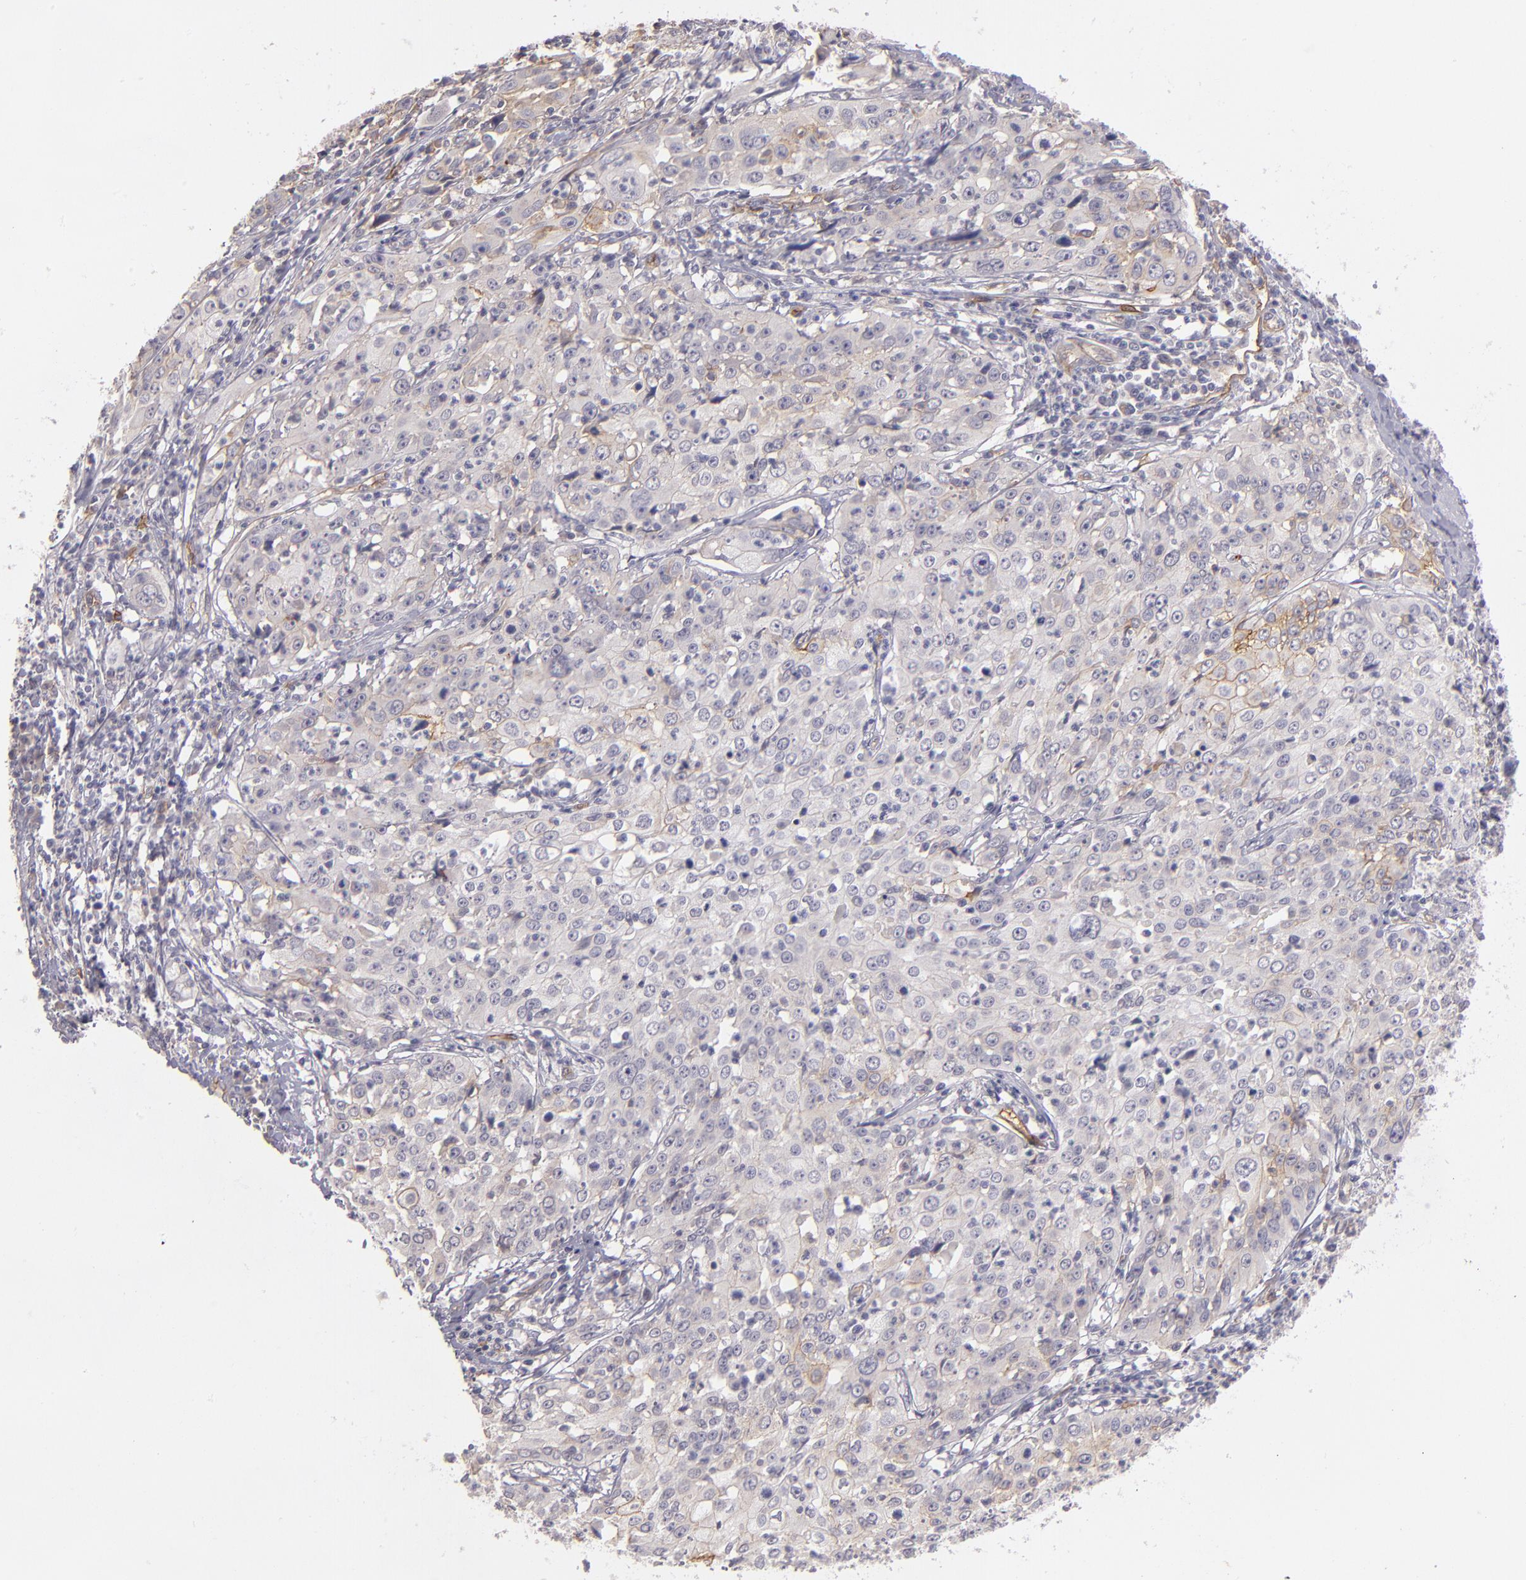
{"staining": {"intensity": "moderate", "quantity": "25%-75%", "location": "cytoplasmic/membranous"}, "tissue": "cervical cancer", "cell_type": "Tumor cells", "image_type": "cancer", "snomed": [{"axis": "morphology", "description": "Squamous cell carcinoma, NOS"}, {"axis": "topography", "description": "Cervix"}], "caption": "The histopathology image exhibits immunohistochemical staining of cervical cancer. There is moderate cytoplasmic/membranous expression is seen in about 25%-75% of tumor cells.", "gene": "THBD", "patient": {"sex": "female", "age": 39}}